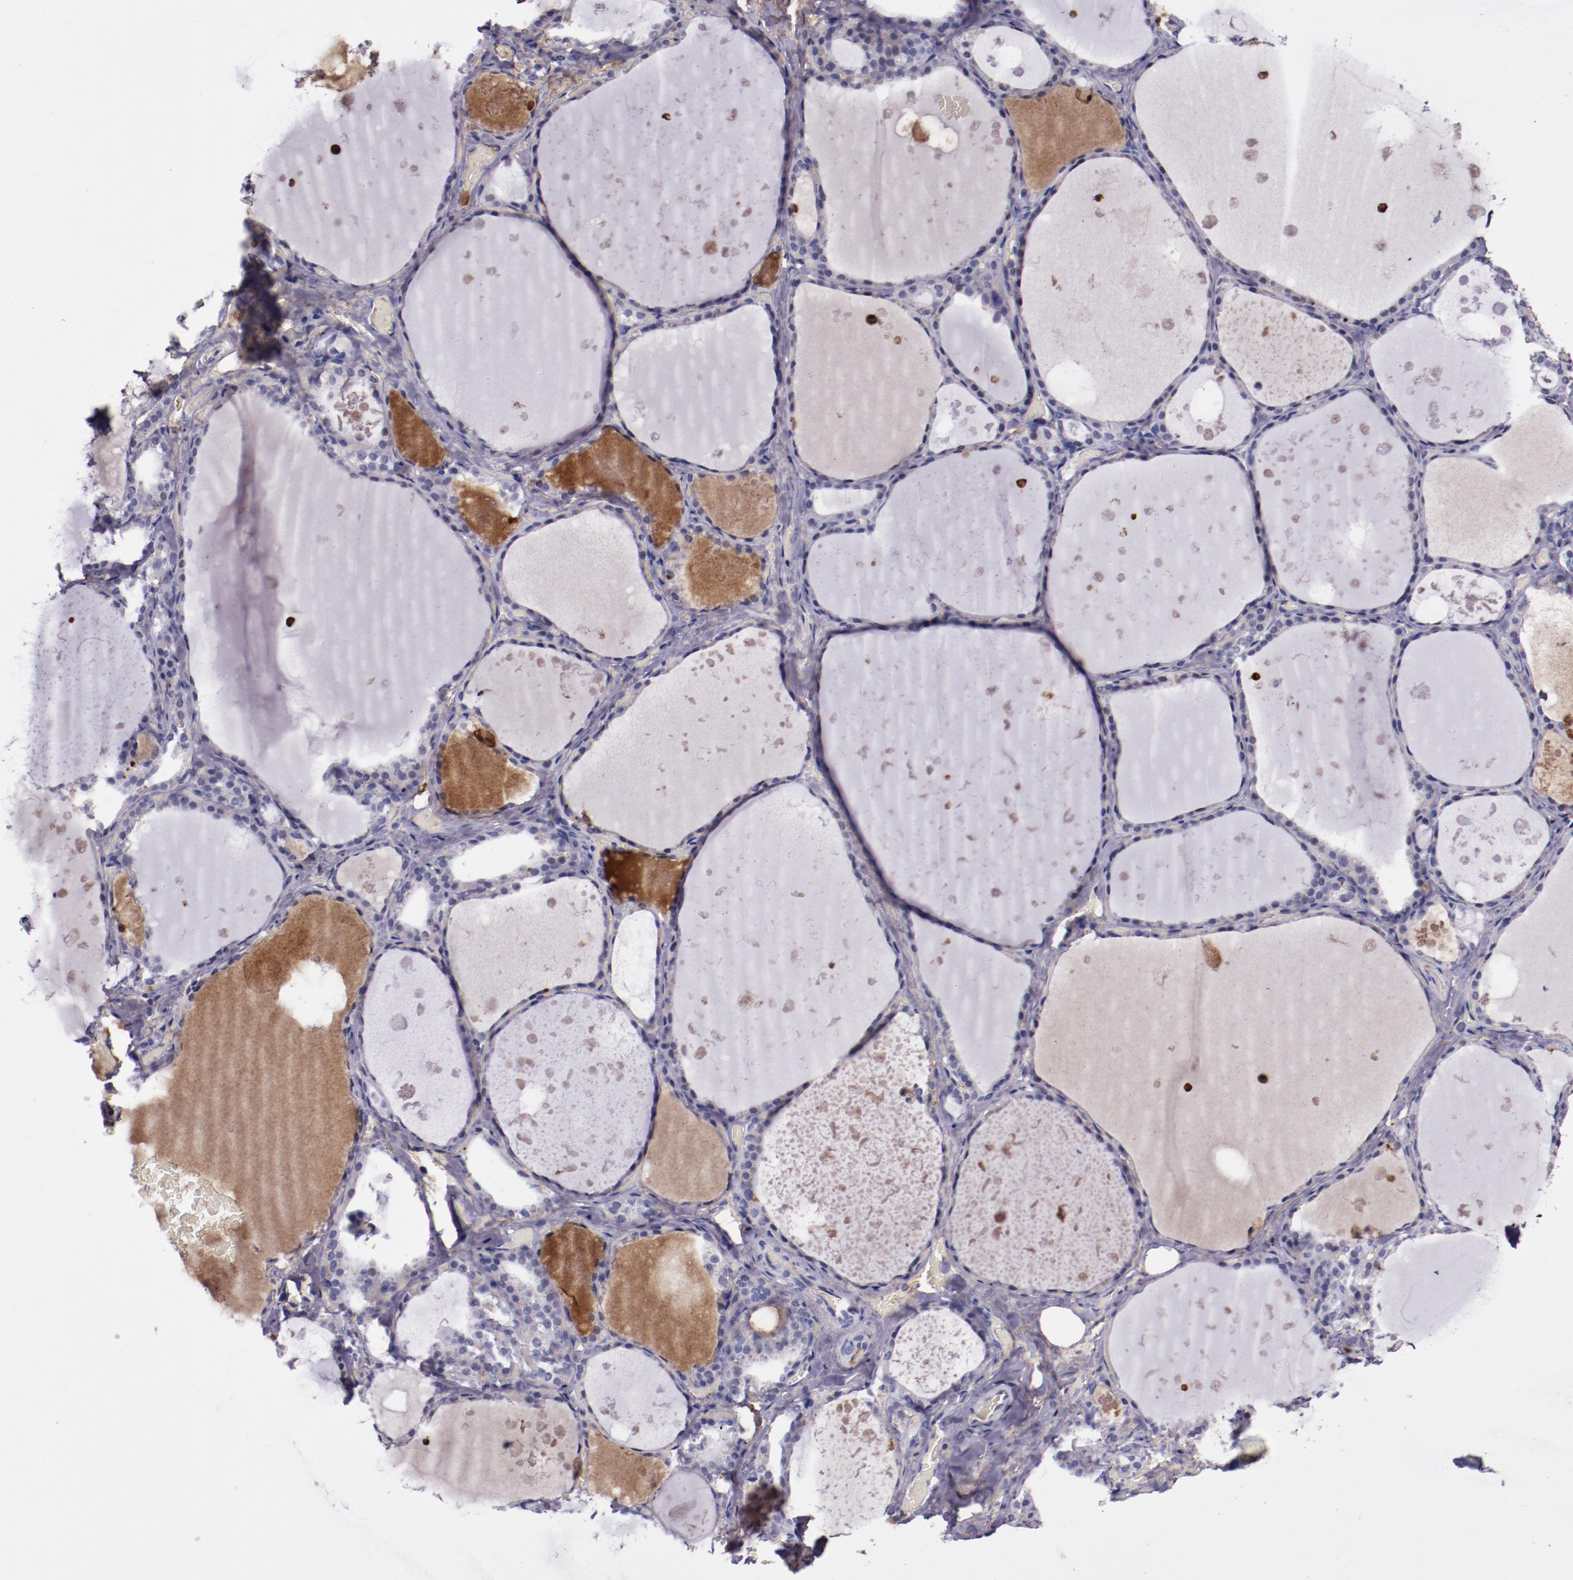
{"staining": {"intensity": "weak", "quantity": "<25%", "location": "nuclear"}, "tissue": "thyroid gland", "cell_type": "Glandular cells", "image_type": "normal", "snomed": [{"axis": "morphology", "description": "Normal tissue, NOS"}, {"axis": "topography", "description": "Thyroid gland"}], "caption": "Immunohistochemistry (IHC) of benign human thyroid gland demonstrates no expression in glandular cells.", "gene": "APOH", "patient": {"sex": "male", "age": 61}}